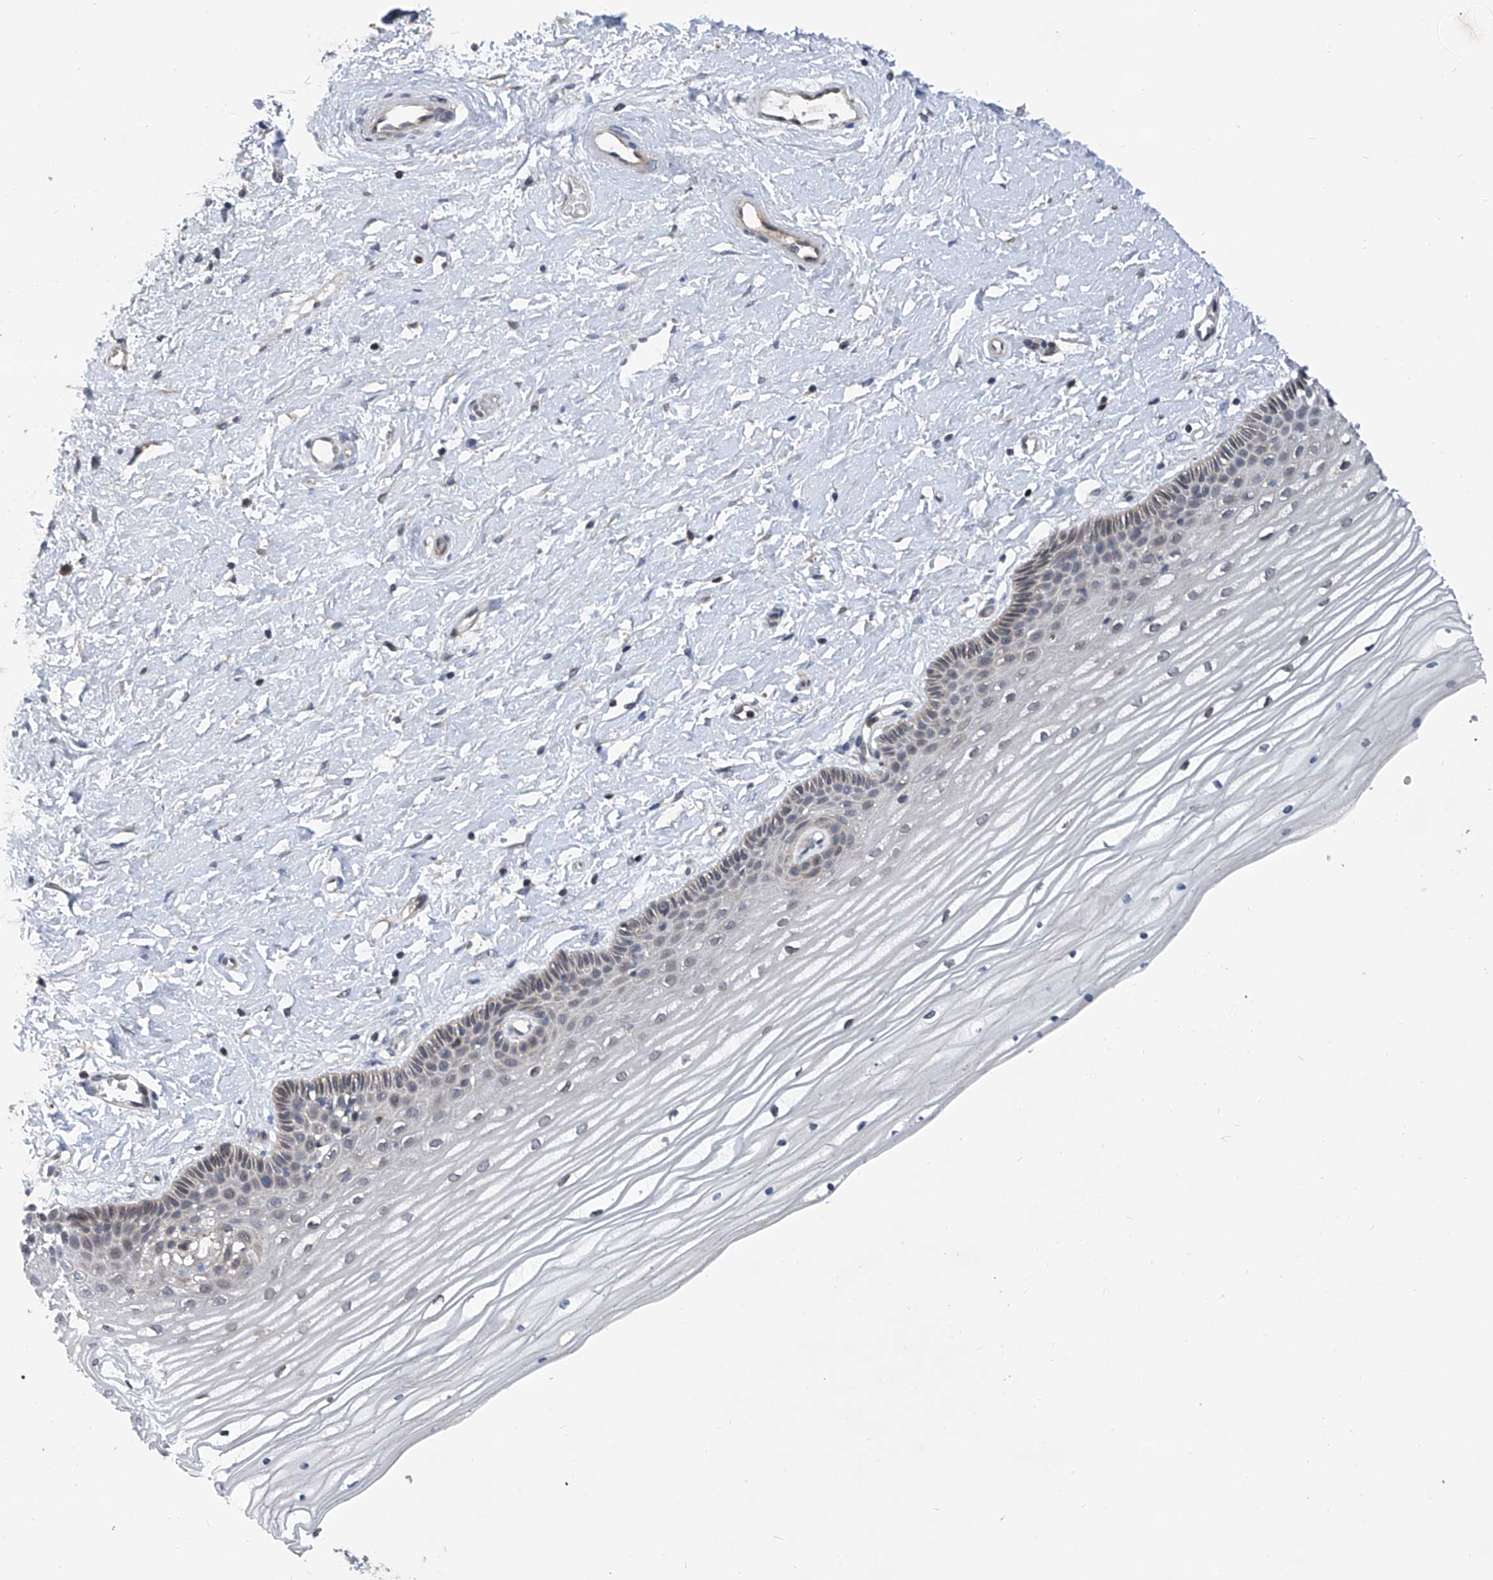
{"staining": {"intensity": "moderate", "quantity": "<25%", "location": "cytoplasmic/membranous"}, "tissue": "vagina", "cell_type": "Squamous epithelial cells", "image_type": "normal", "snomed": [{"axis": "morphology", "description": "Normal tissue, NOS"}, {"axis": "topography", "description": "Vagina"}, {"axis": "topography", "description": "Cervix"}], "caption": "Approximately <25% of squamous epithelial cells in benign human vagina exhibit moderate cytoplasmic/membranous protein expression as visualized by brown immunohistochemical staining.", "gene": "BCKDHB", "patient": {"sex": "female", "age": 40}}